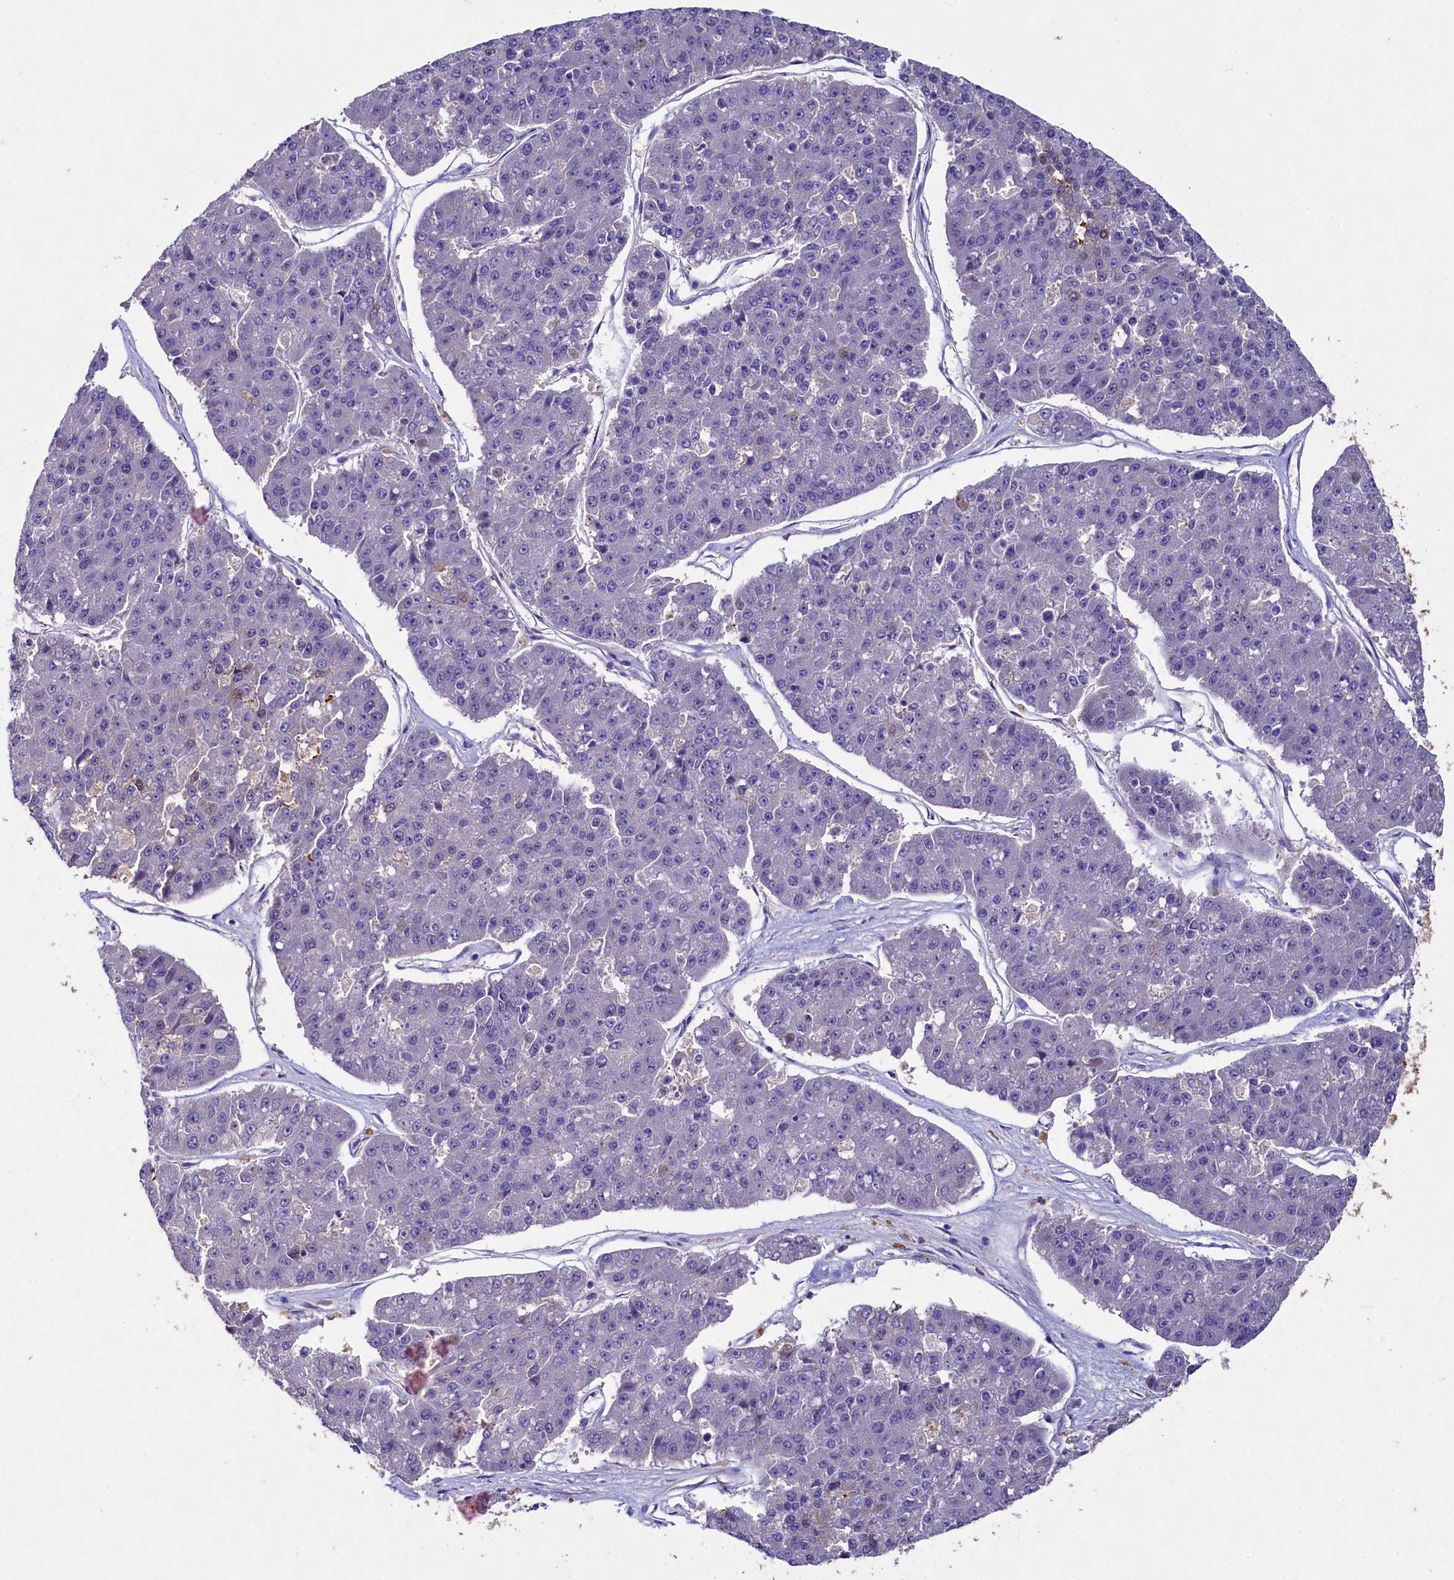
{"staining": {"intensity": "negative", "quantity": "none", "location": "none"}, "tissue": "pancreatic cancer", "cell_type": "Tumor cells", "image_type": "cancer", "snomed": [{"axis": "morphology", "description": "Adenocarcinoma, NOS"}, {"axis": "topography", "description": "Pancreas"}], "caption": "Immunohistochemical staining of human pancreatic cancer reveals no significant positivity in tumor cells.", "gene": "TGDS", "patient": {"sex": "male", "age": 50}}